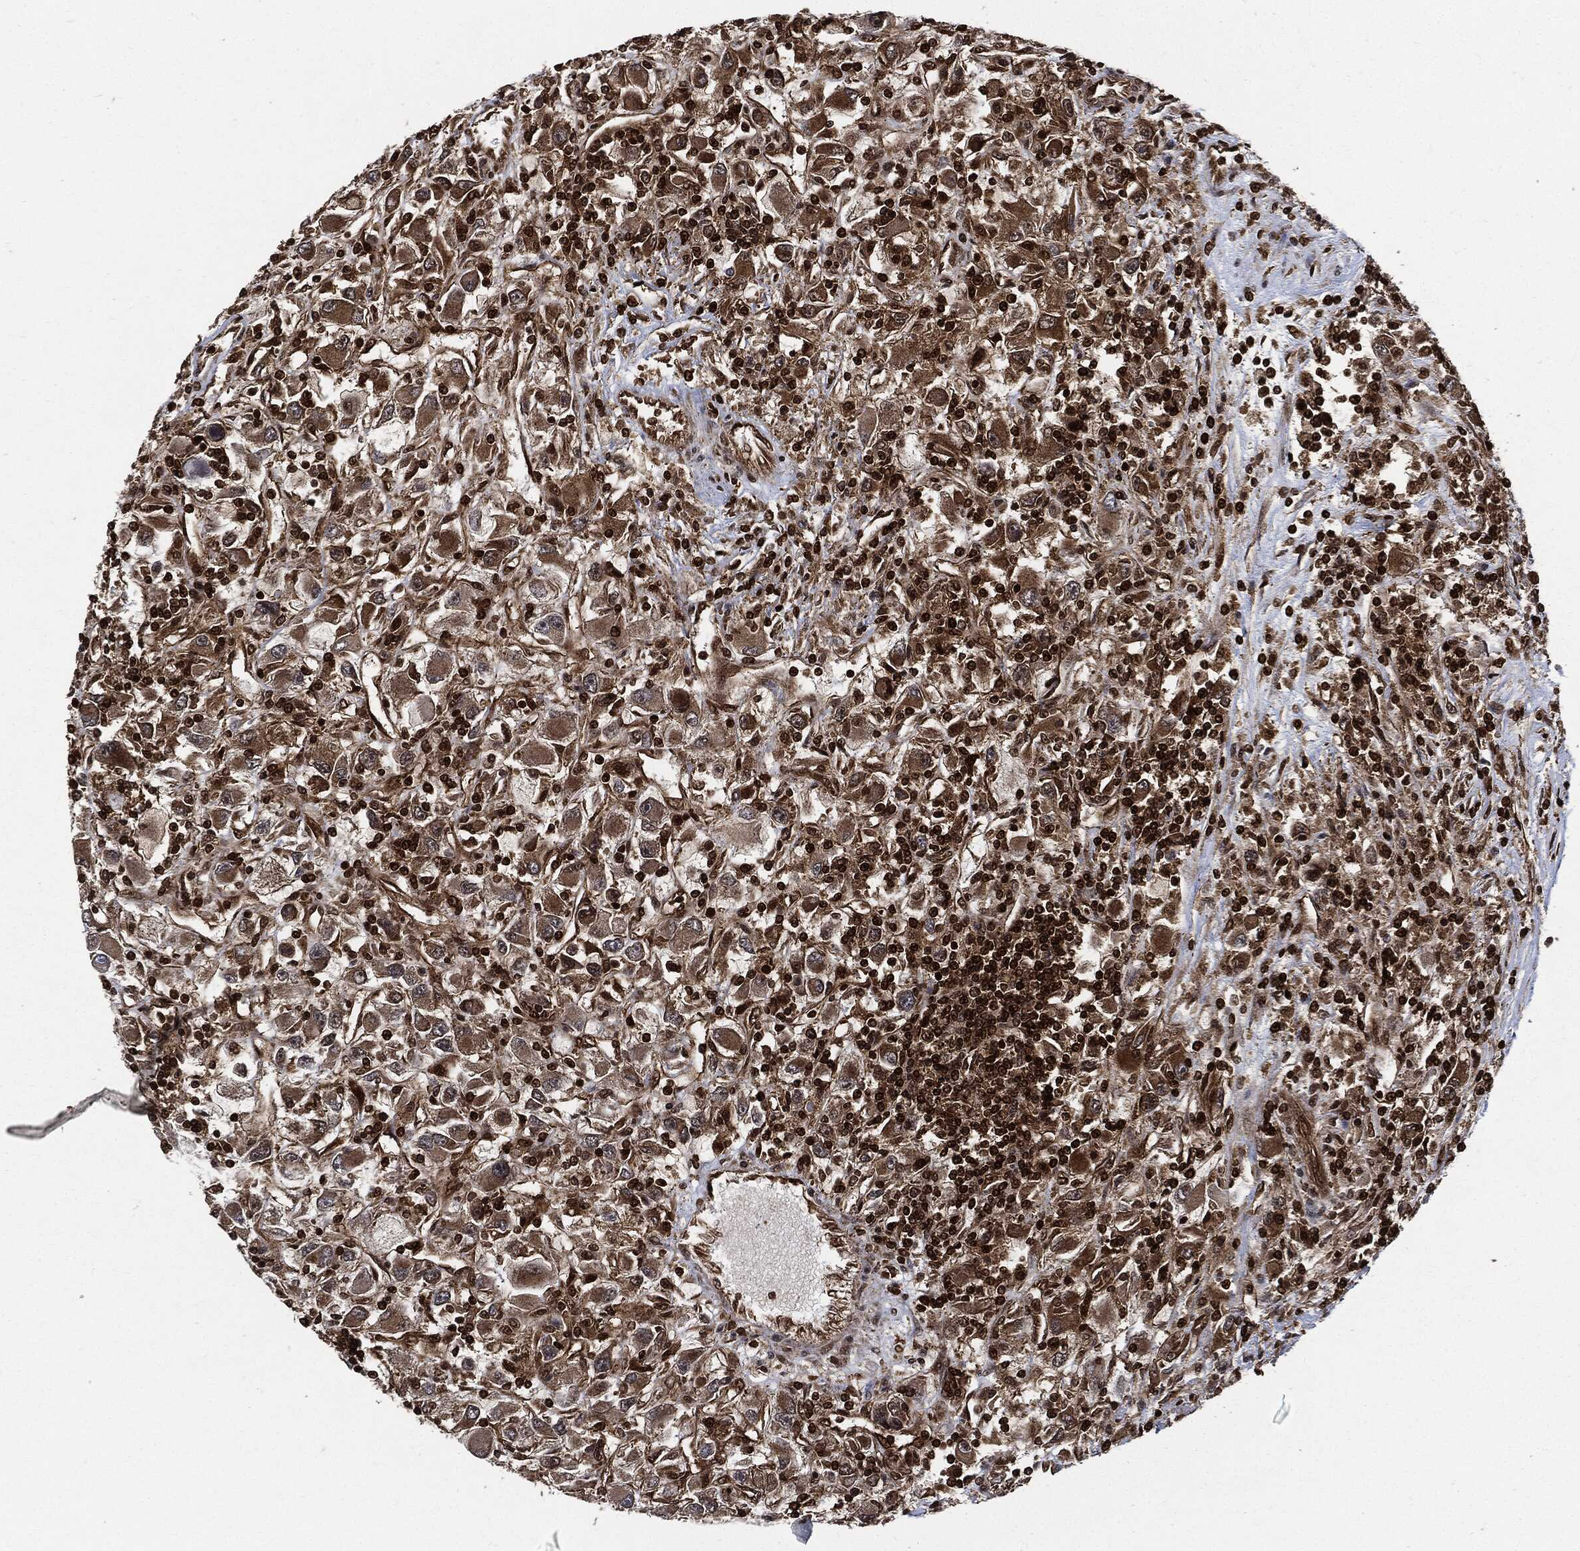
{"staining": {"intensity": "strong", "quantity": "25%-75%", "location": "cytoplasmic/membranous"}, "tissue": "renal cancer", "cell_type": "Tumor cells", "image_type": "cancer", "snomed": [{"axis": "morphology", "description": "Adenocarcinoma, NOS"}, {"axis": "topography", "description": "Kidney"}], "caption": "Human renal cancer (adenocarcinoma) stained with a brown dye exhibits strong cytoplasmic/membranous positive positivity in approximately 25%-75% of tumor cells.", "gene": "YWHAB", "patient": {"sex": "female", "age": 67}}